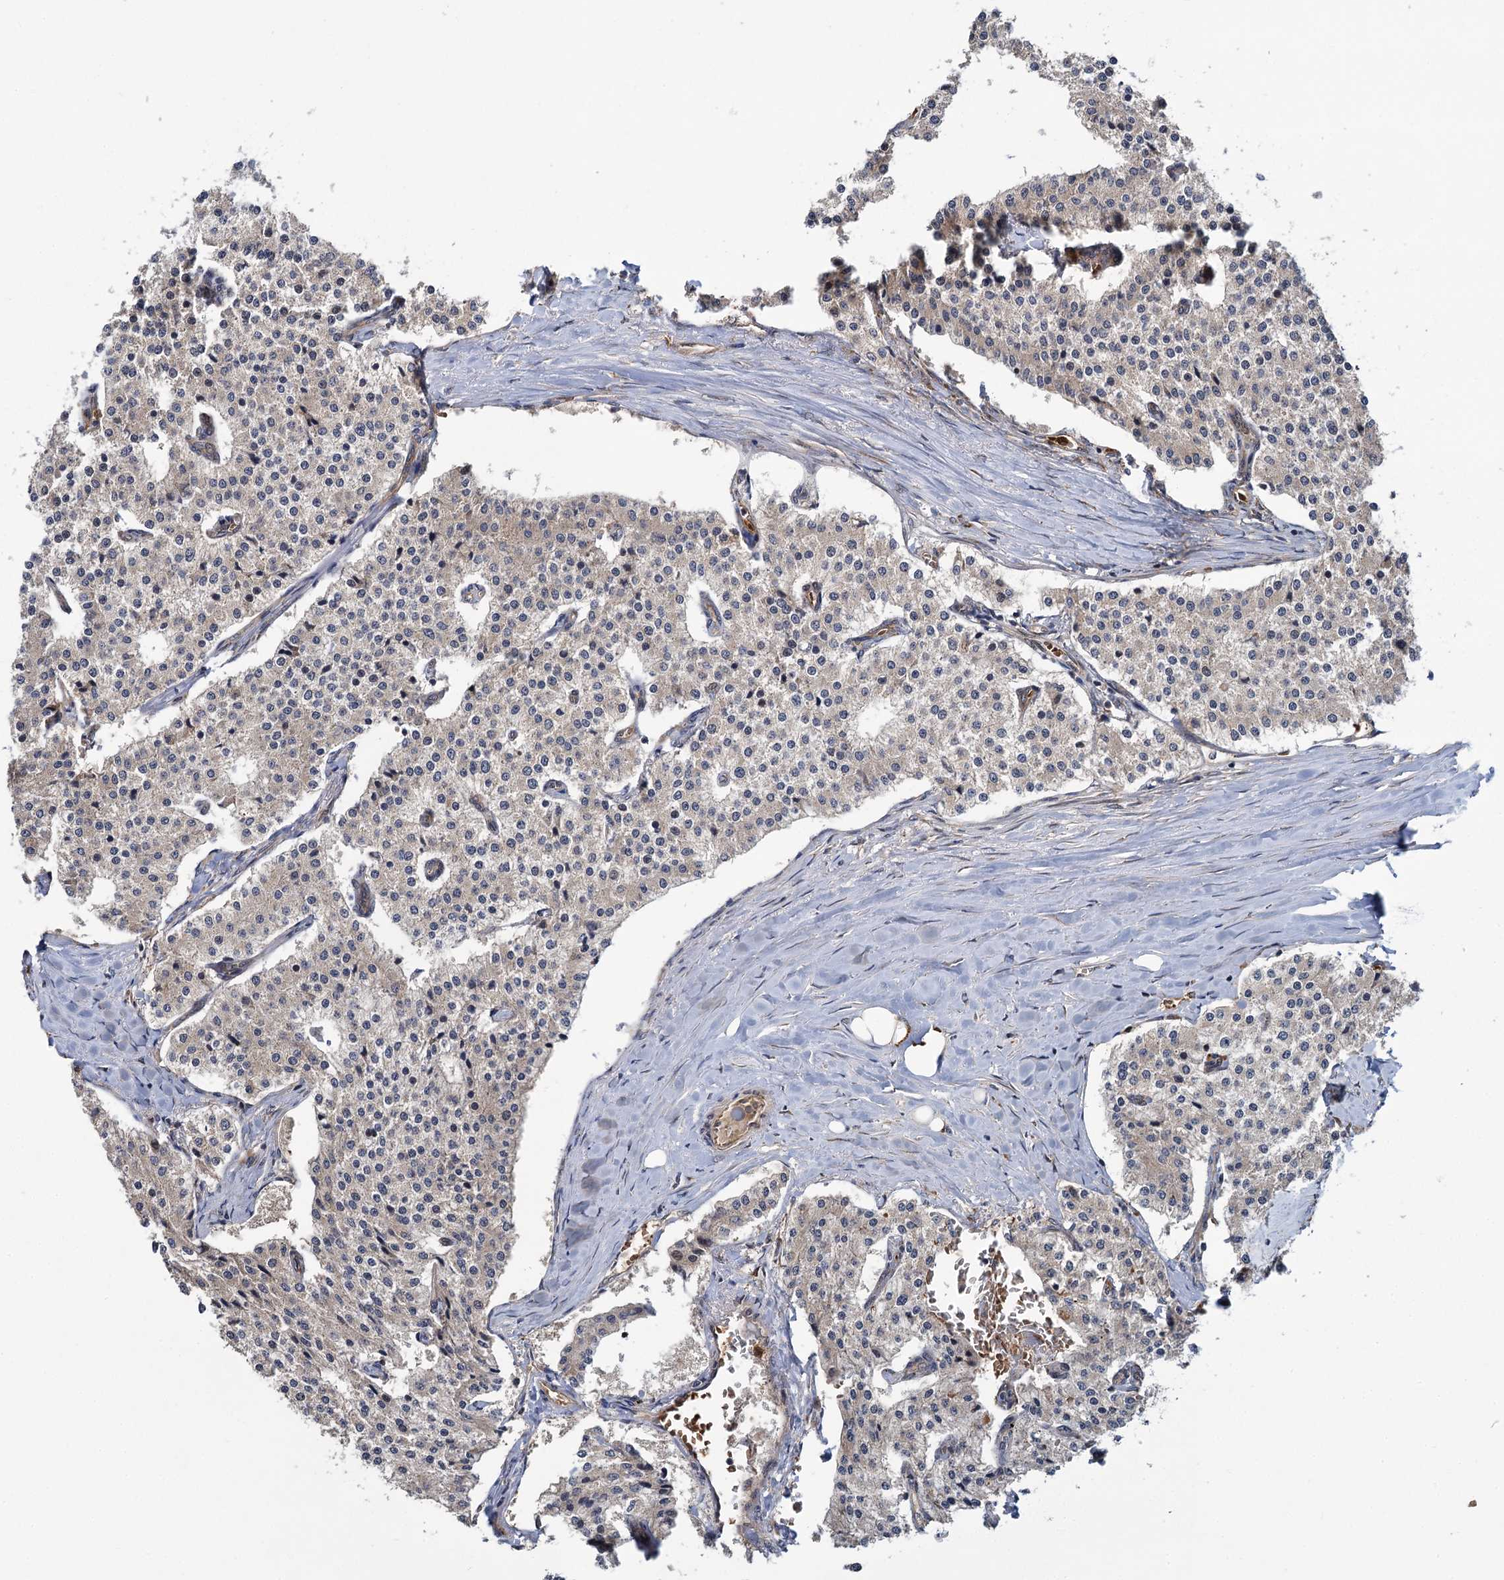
{"staining": {"intensity": "negative", "quantity": "none", "location": "none"}, "tissue": "carcinoid", "cell_type": "Tumor cells", "image_type": "cancer", "snomed": [{"axis": "morphology", "description": "Carcinoid, malignant, NOS"}, {"axis": "topography", "description": "Colon"}], "caption": "Tumor cells show no significant positivity in carcinoid (malignant).", "gene": "APBA2", "patient": {"sex": "female", "age": 52}}